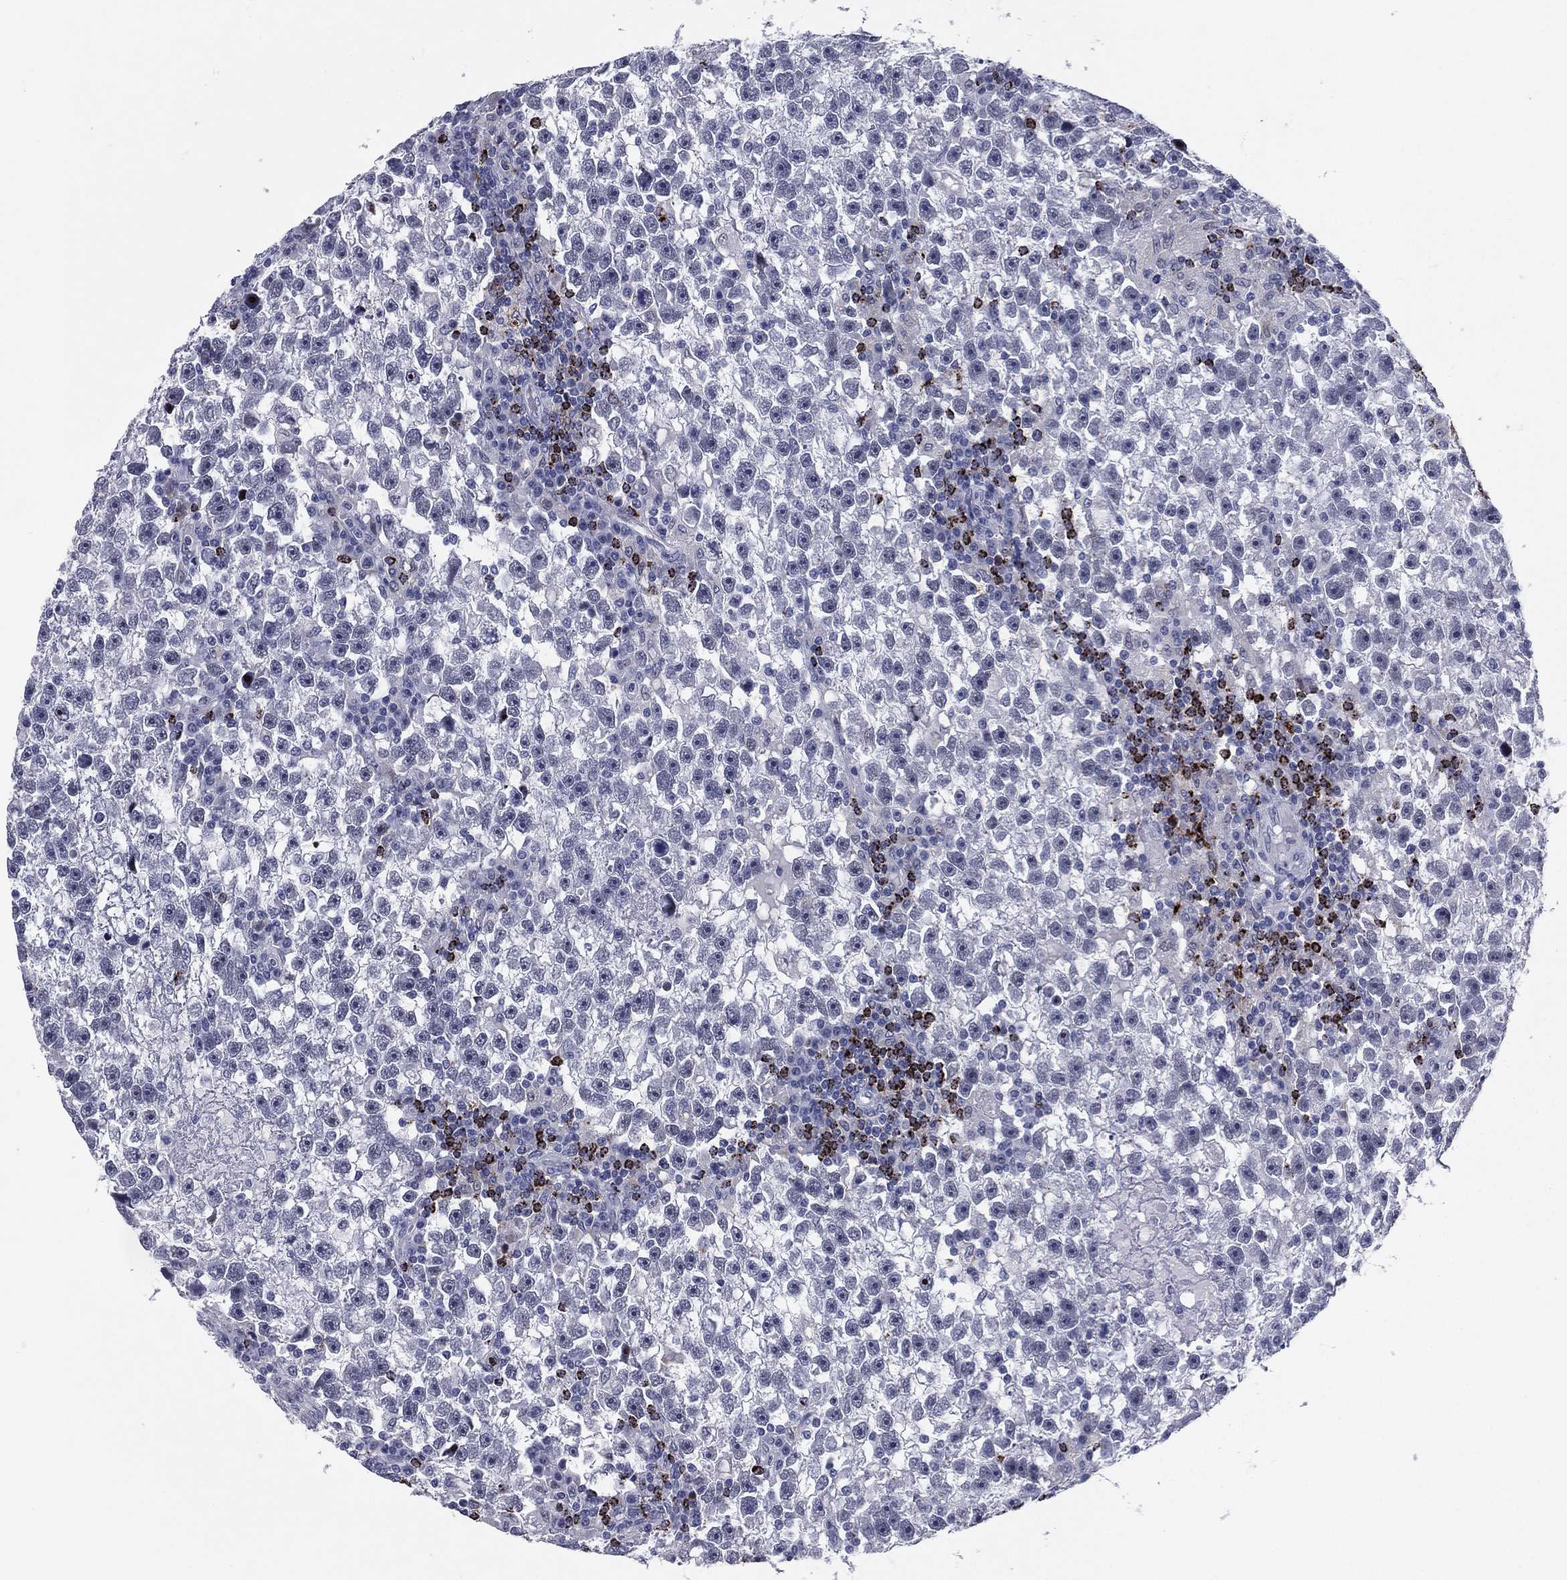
{"staining": {"intensity": "negative", "quantity": "none", "location": "none"}, "tissue": "testis cancer", "cell_type": "Tumor cells", "image_type": "cancer", "snomed": [{"axis": "morphology", "description": "Seminoma, NOS"}, {"axis": "topography", "description": "Testis"}], "caption": "Immunohistochemistry image of neoplastic tissue: human seminoma (testis) stained with DAB displays no significant protein expression in tumor cells.", "gene": "HLA-DOA", "patient": {"sex": "male", "age": 47}}